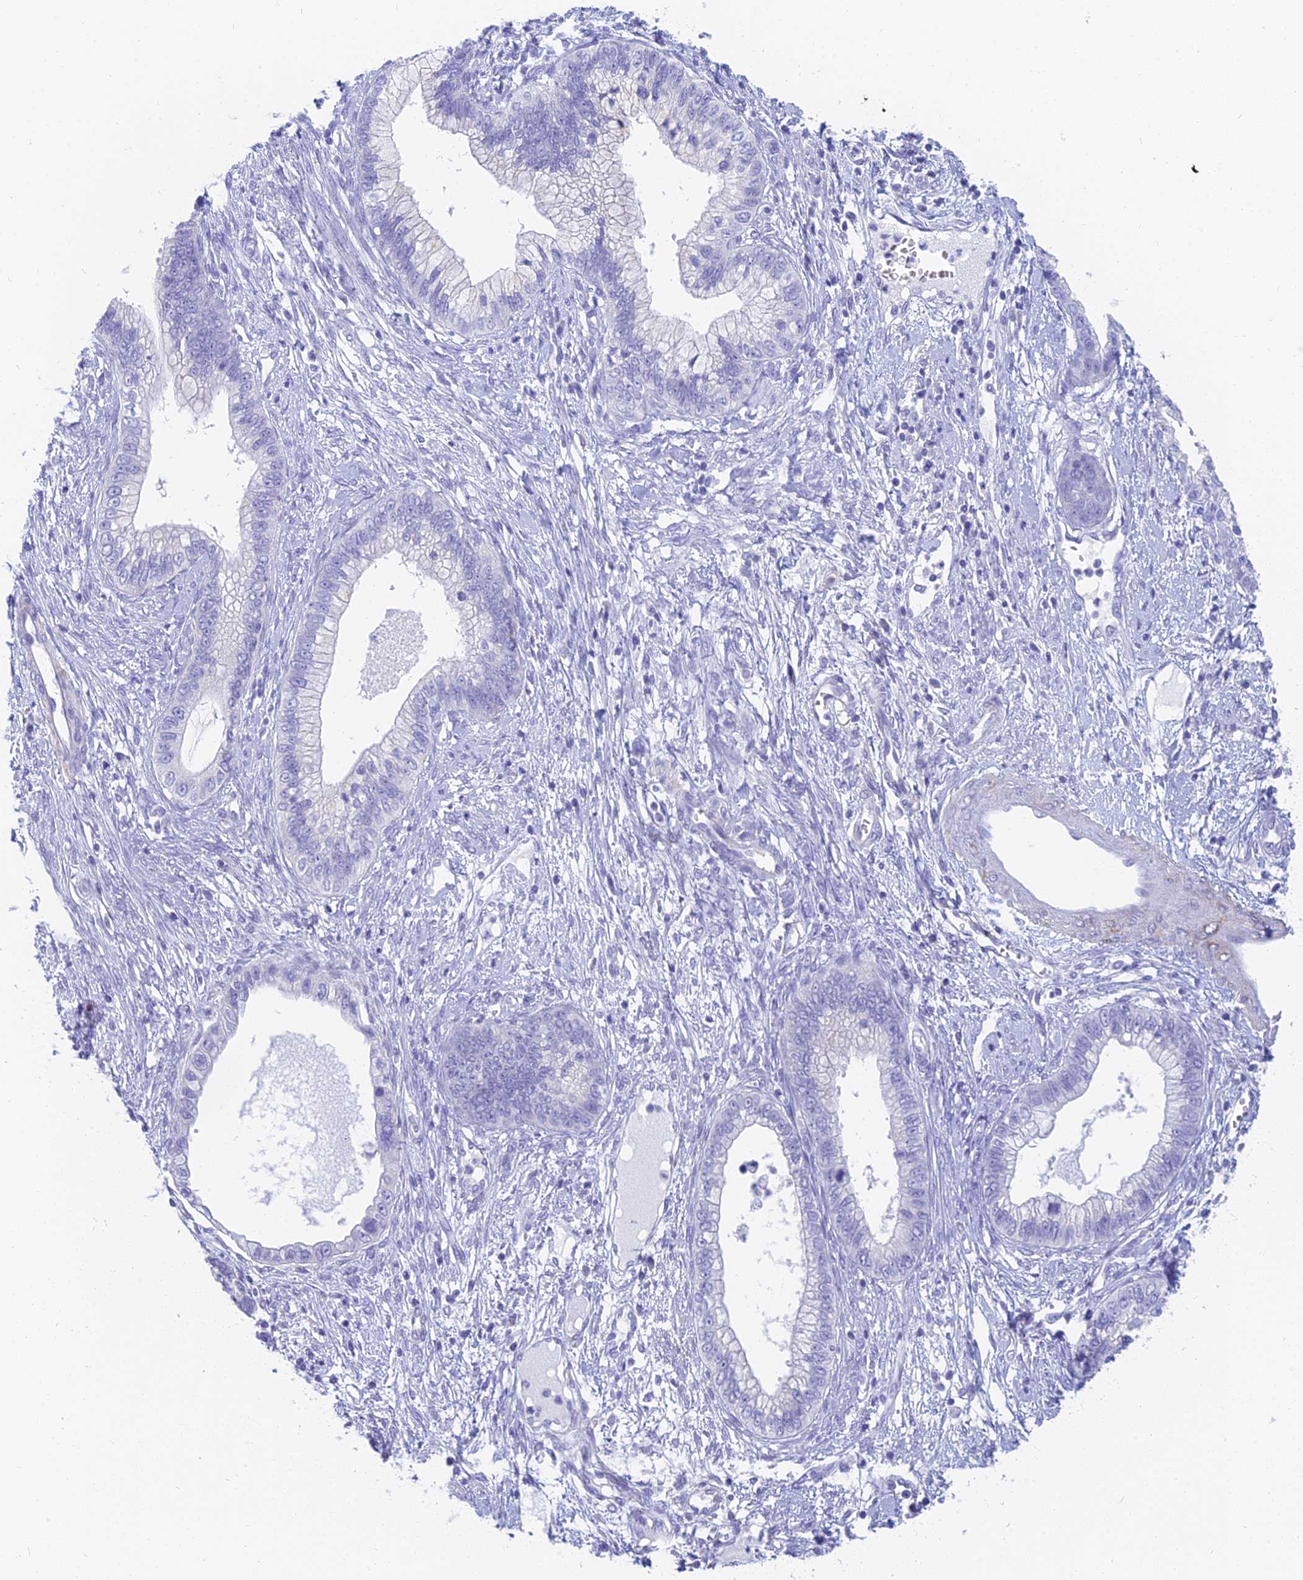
{"staining": {"intensity": "negative", "quantity": "none", "location": "none"}, "tissue": "cervical cancer", "cell_type": "Tumor cells", "image_type": "cancer", "snomed": [{"axis": "morphology", "description": "Adenocarcinoma, NOS"}, {"axis": "topography", "description": "Cervix"}], "caption": "High magnification brightfield microscopy of cervical cancer stained with DAB (brown) and counterstained with hematoxylin (blue): tumor cells show no significant staining.", "gene": "SLC36A2", "patient": {"sex": "female", "age": 44}}